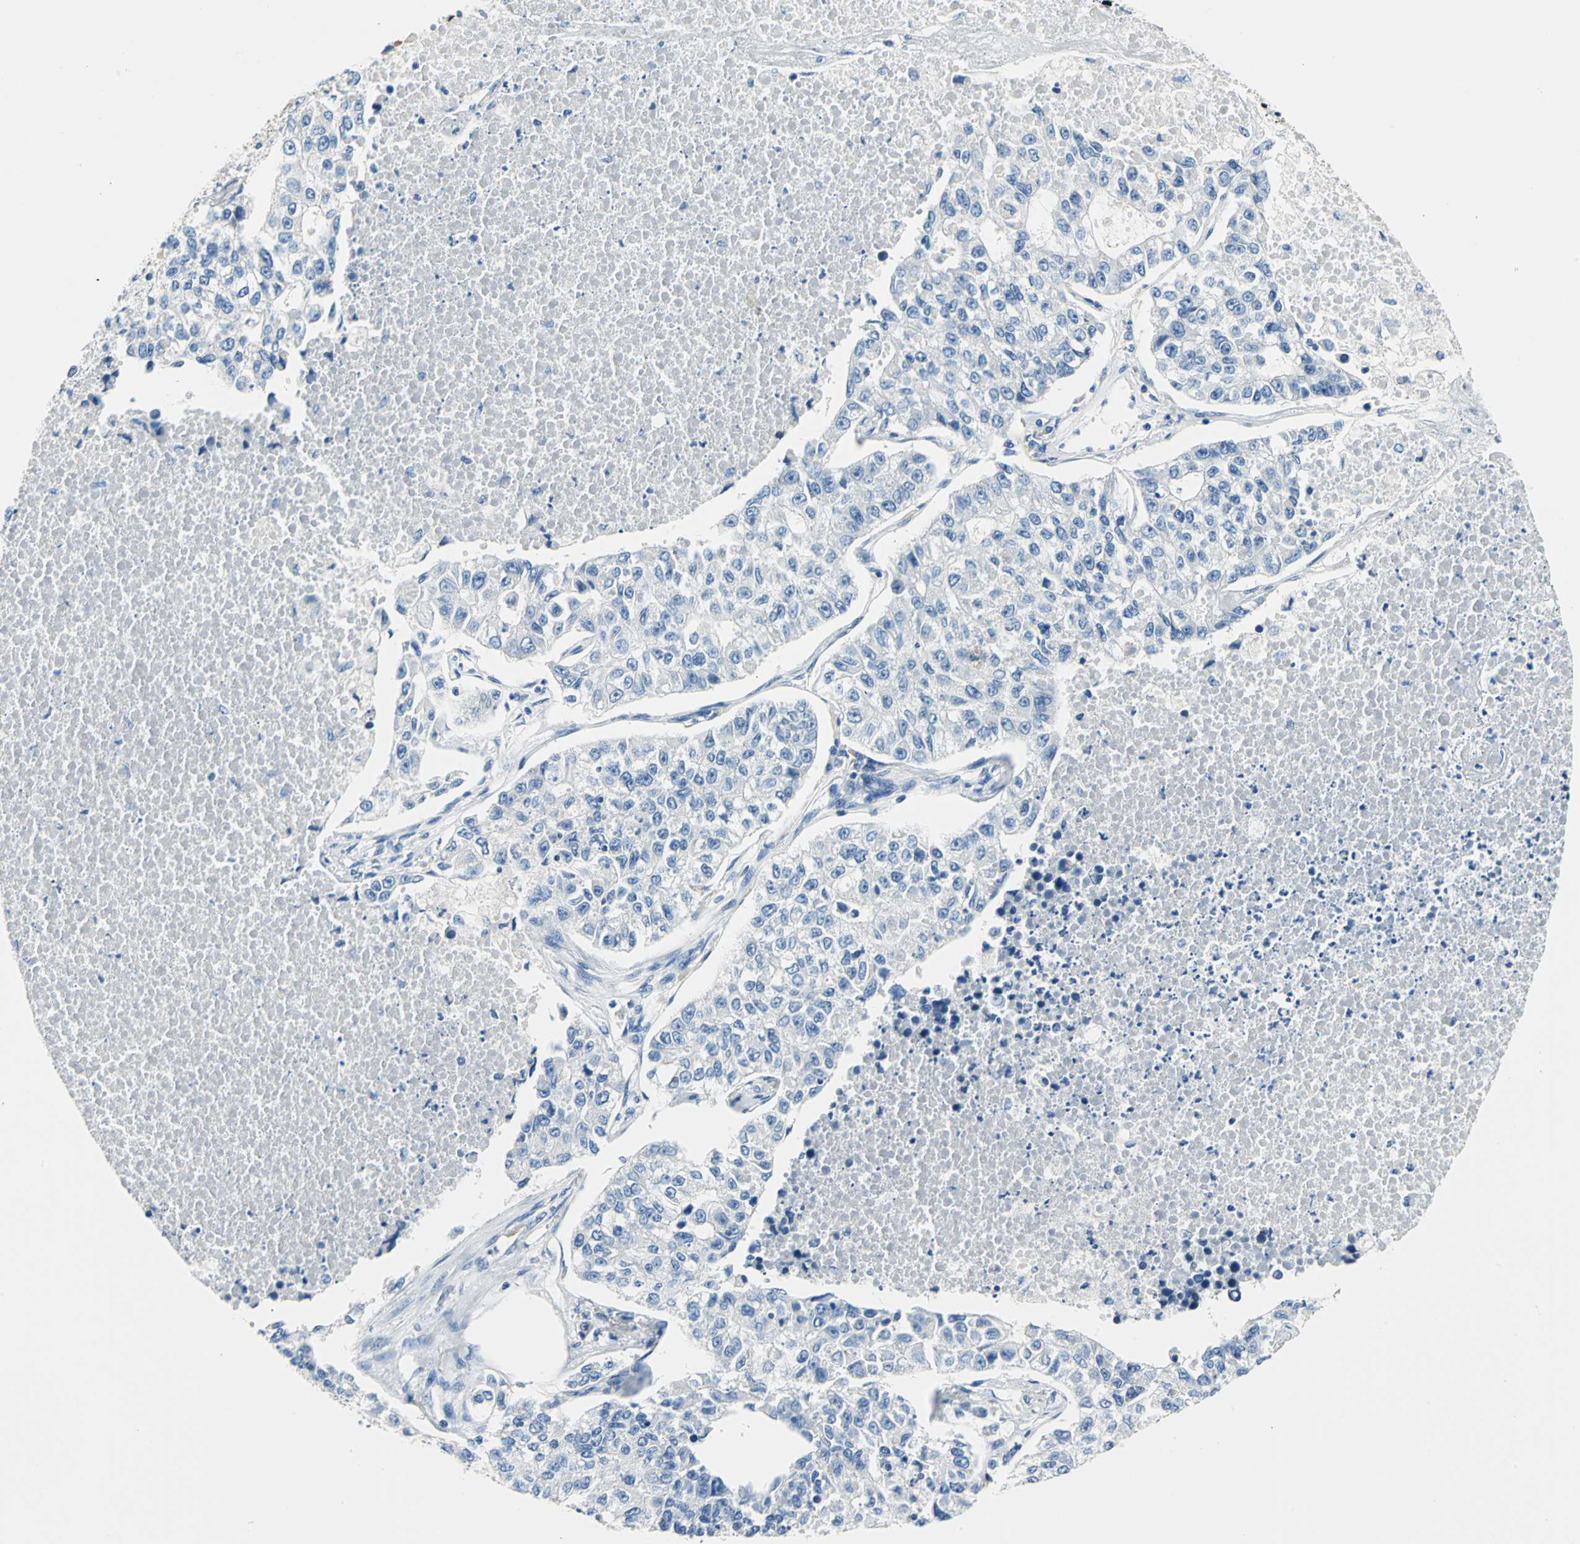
{"staining": {"intensity": "negative", "quantity": "none", "location": "none"}, "tissue": "lung cancer", "cell_type": "Tumor cells", "image_type": "cancer", "snomed": [{"axis": "morphology", "description": "Adenocarcinoma, NOS"}, {"axis": "topography", "description": "Lung"}], "caption": "Lung adenocarcinoma was stained to show a protein in brown. There is no significant positivity in tumor cells.", "gene": "TRIM25", "patient": {"sex": "male", "age": 49}}